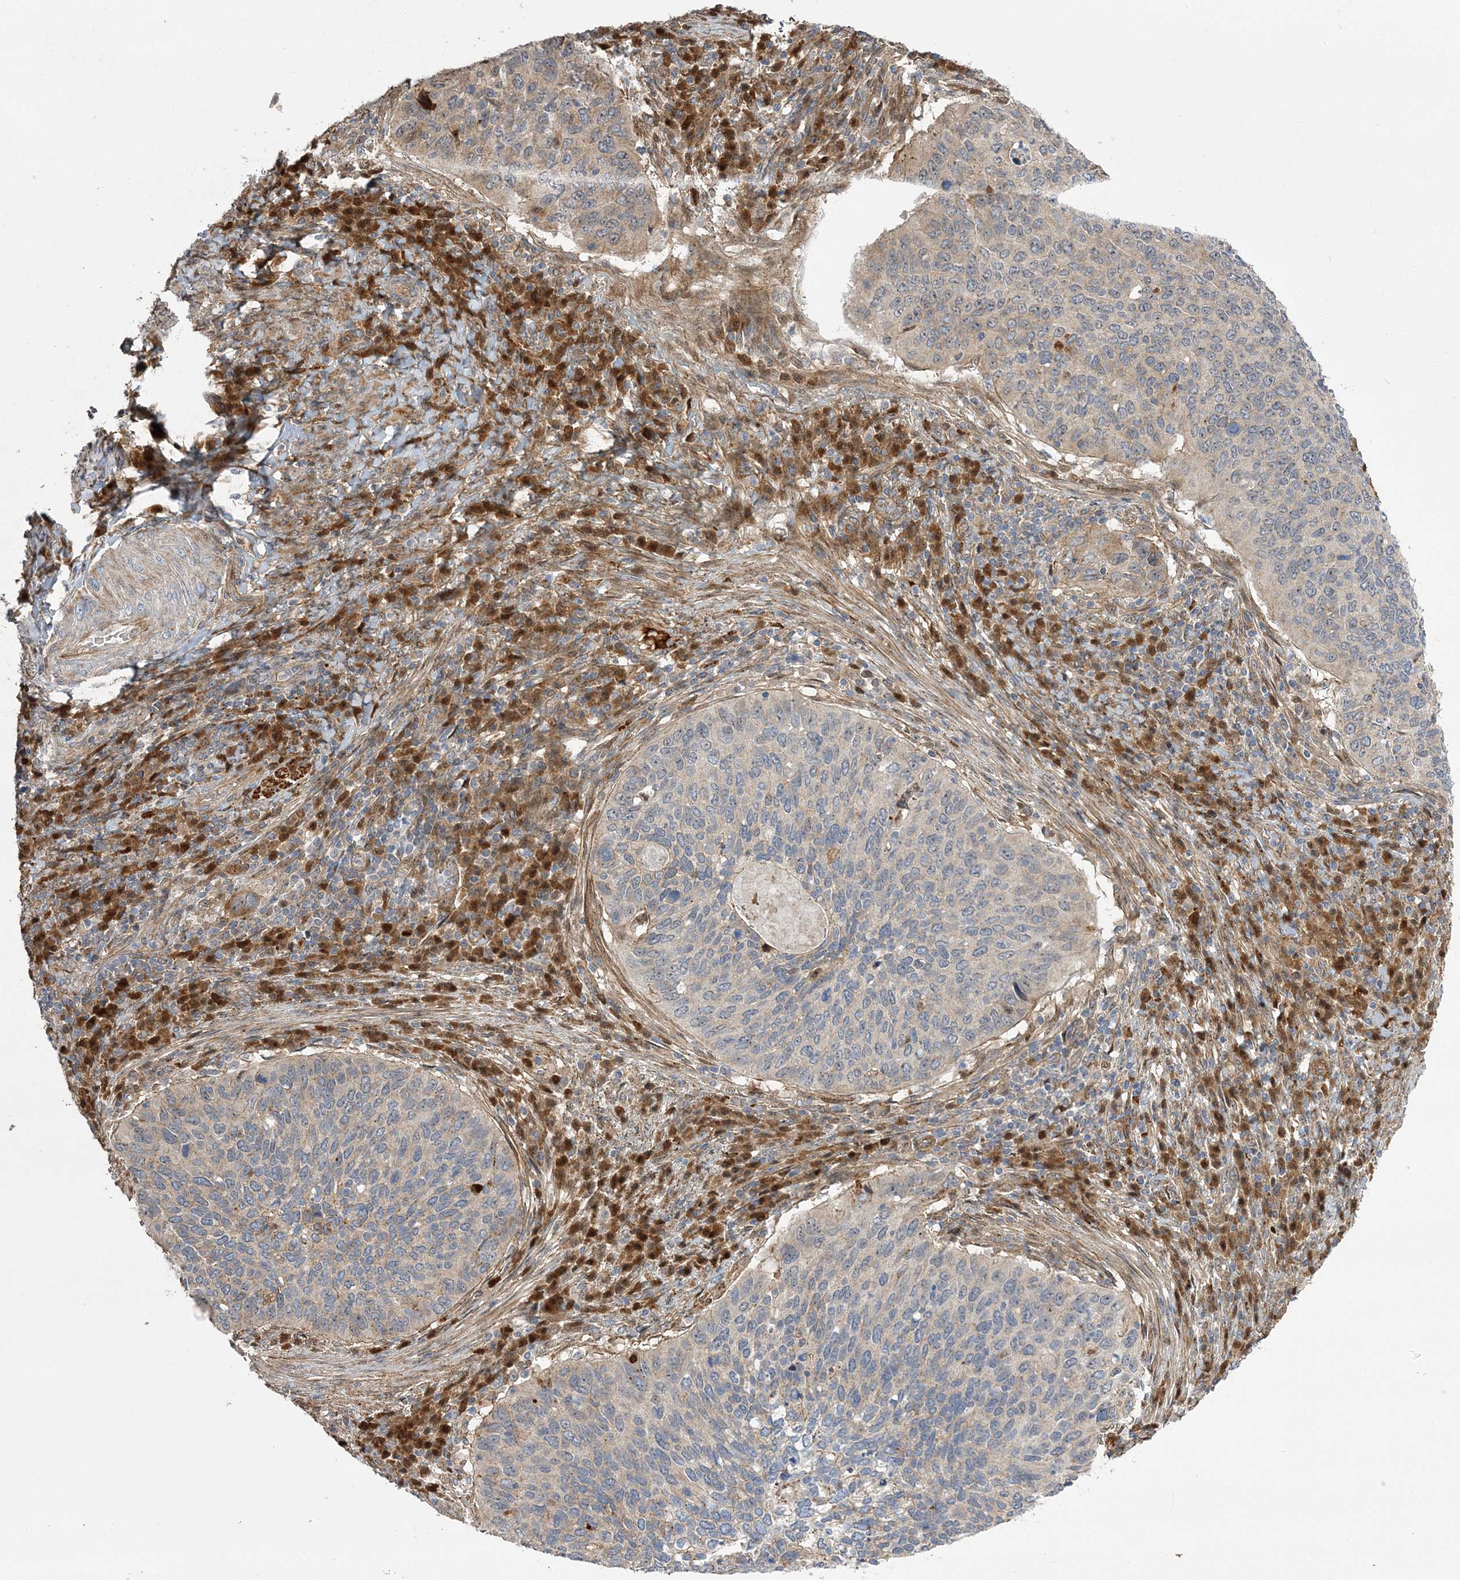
{"staining": {"intensity": "moderate", "quantity": "<25%", "location": "cytoplasmic/membranous"}, "tissue": "cervical cancer", "cell_type": "Tumor cells", "image_type": "cancer", "snomed": [{"axis": "morphology", "description": "Squamous cell carcinoma, NOS"}, {"axis": "topography", "description": "Cervix"}], "caption": "Cervical cancer stained with immunohistochemistry reveals moderate cytoplasmic/membranous staining in approximately <25% of tumor cells.", "gene": "NPM3", "patient": {"sex": "female", "age": 38}}